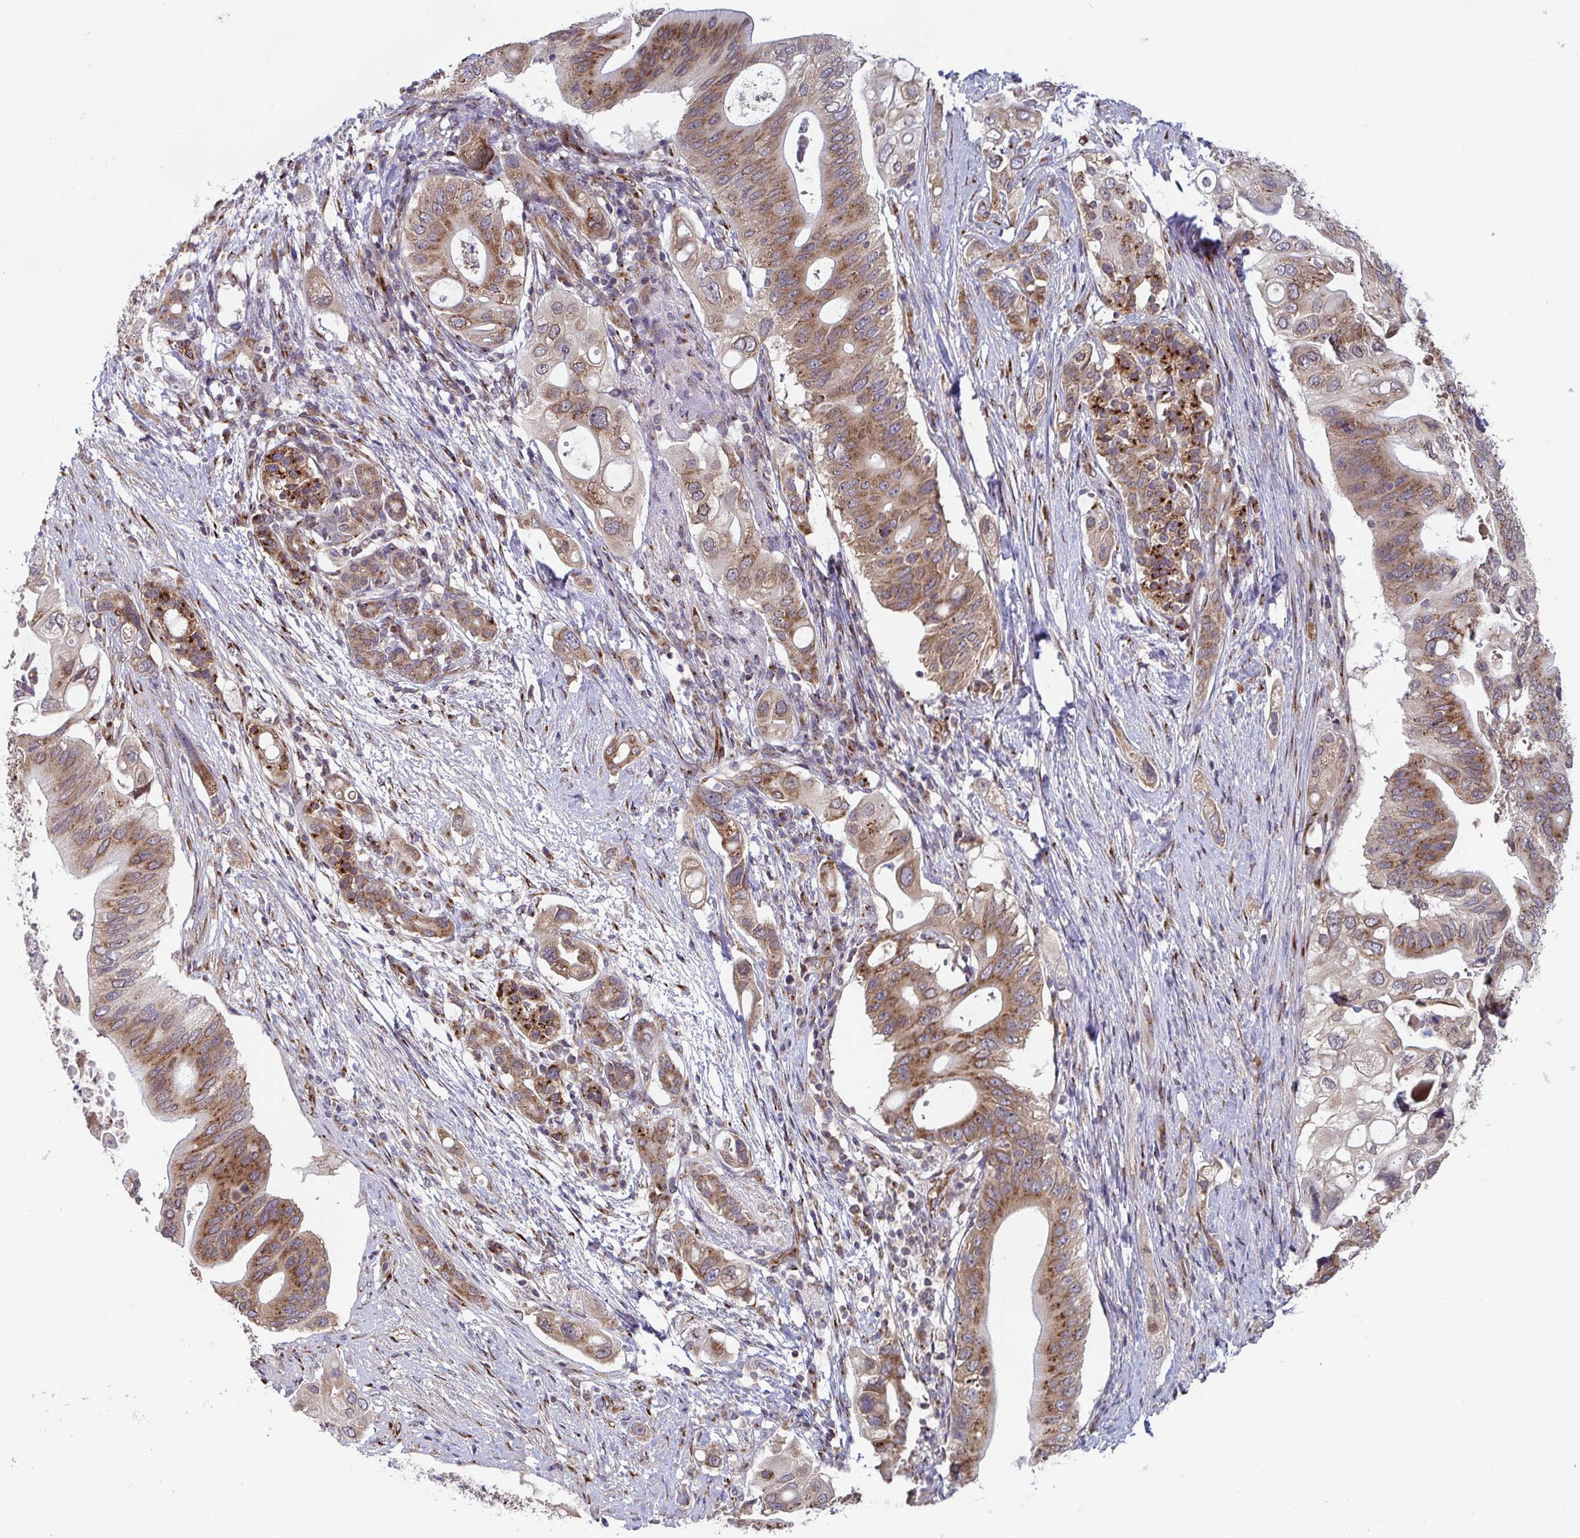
{"staining": {"intensity": "moderate", "quantity": ">75%", "location": "cytoplasmic/membranous"}, "tissue": "pancreatic cancer", "cell_type": "Tumor cells", "image_type": "cancer", "snomed": [{"axis": "morphology", "description": "Adenocarcinoma, NOS"}, {"axis": "topography", "description": "Pancreas"}], "caption": "Protein staining reveals moderate cytoplasmic/membranous expression in about >75% of tumor cells in pancreatic cancer. Immunohistochemistry stains the protein of interest in brown and the nuclei are stained blue.", "gene": "ATP5MJ", "patient": {"sex": "female", "age": 72}}